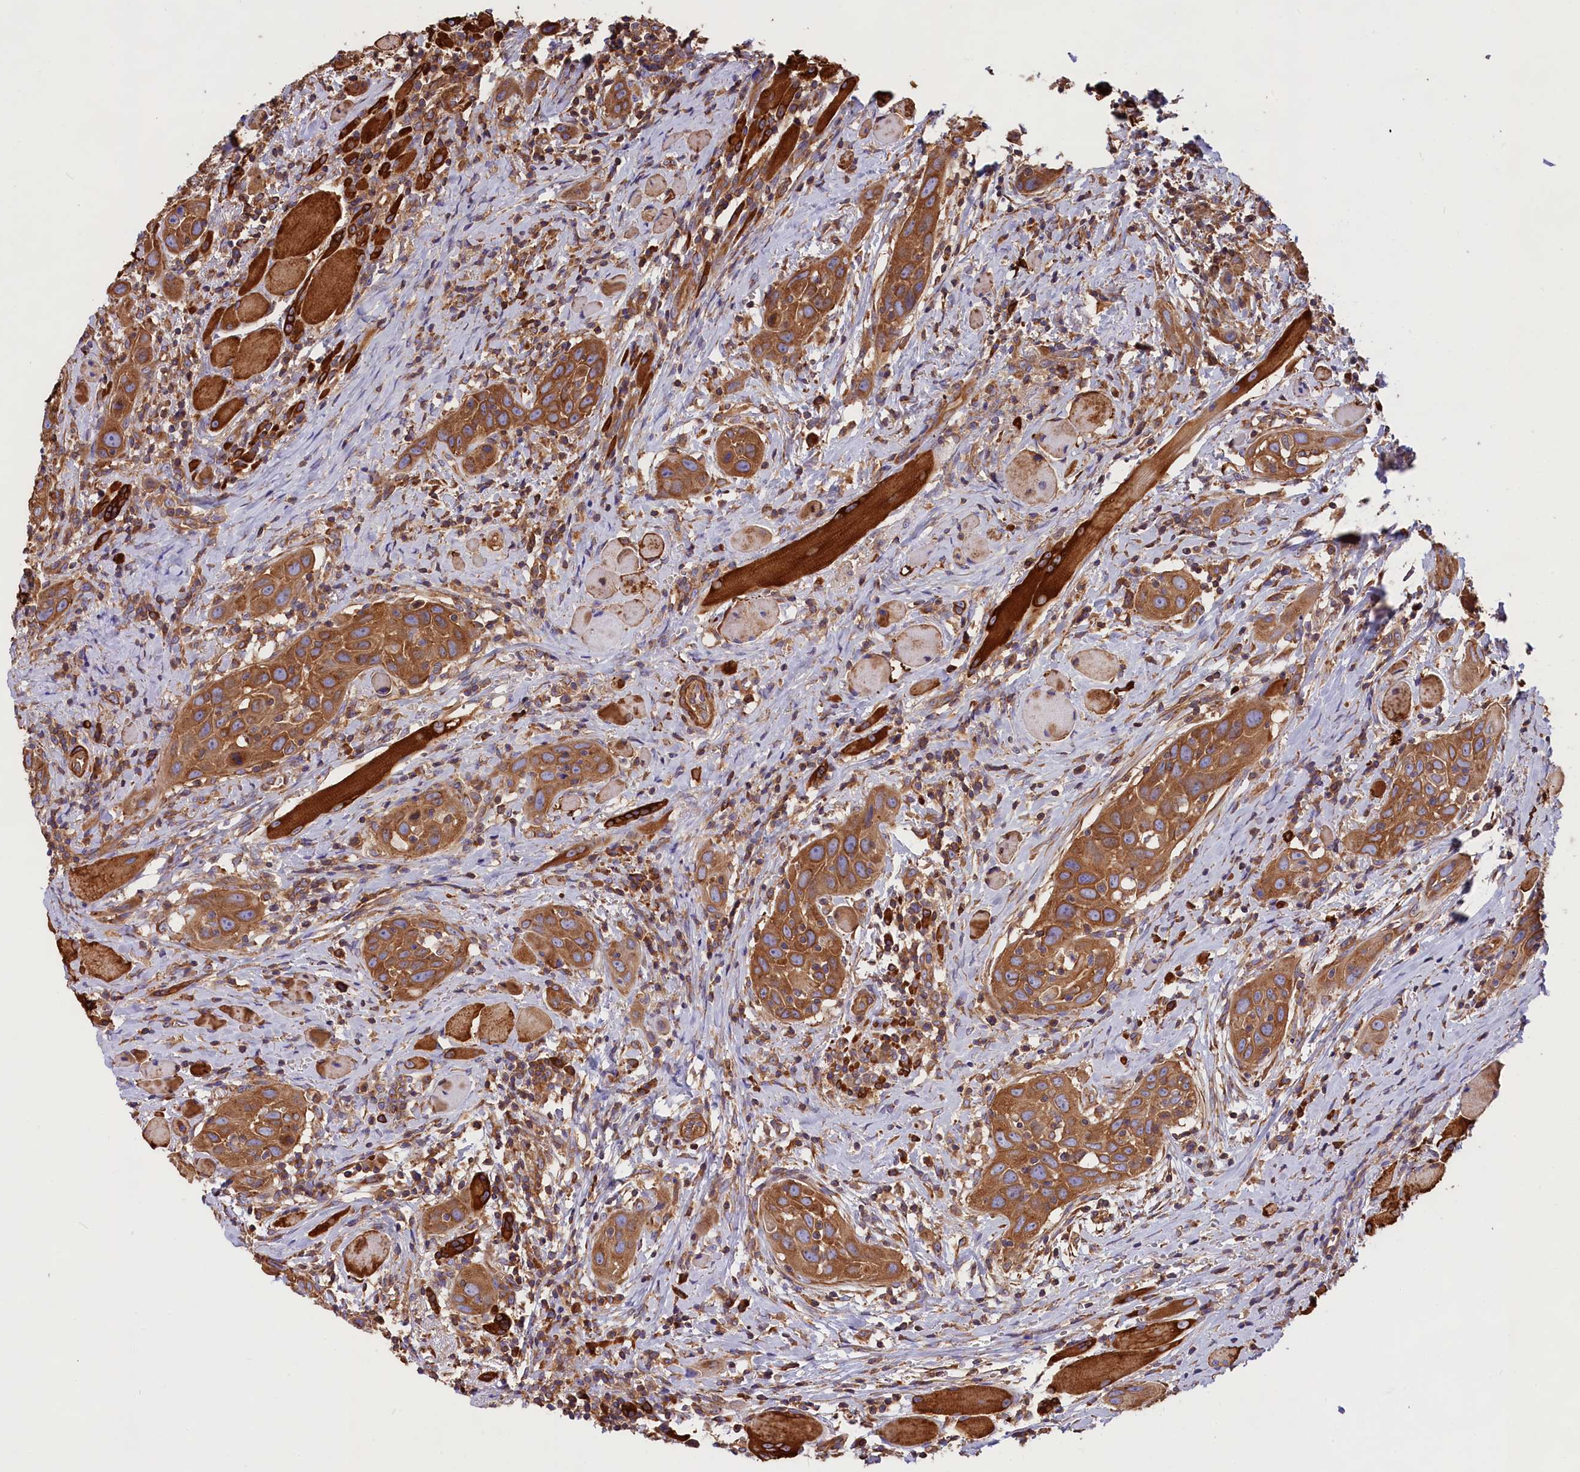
{"staining": {"intensity": "moderate", "quantity": ">75%", "location": "cytoplasmic/membranous"}, "tissue": "head and neck cancer", "cell_type": "Tumor cells", "image_type": "cancer", "snomed": [{"axis": "morphology", "description": "Squamous cell carcinoma, NOS"}, {"axis": "topography", "description": "Oral tissue"}, {"axis": "topography", "description": "Head-Neck"}], "caption": "Immunohistochemistry histopathology image of human head and neck squamous cell carcinoma stained for a protein (brown), which shows medium levels of moderate cytoplasmic/membranous positivity in about >75% of tumor cells.", "gene": "GYS1", "patient": {"sex": "female", "age": 50}}